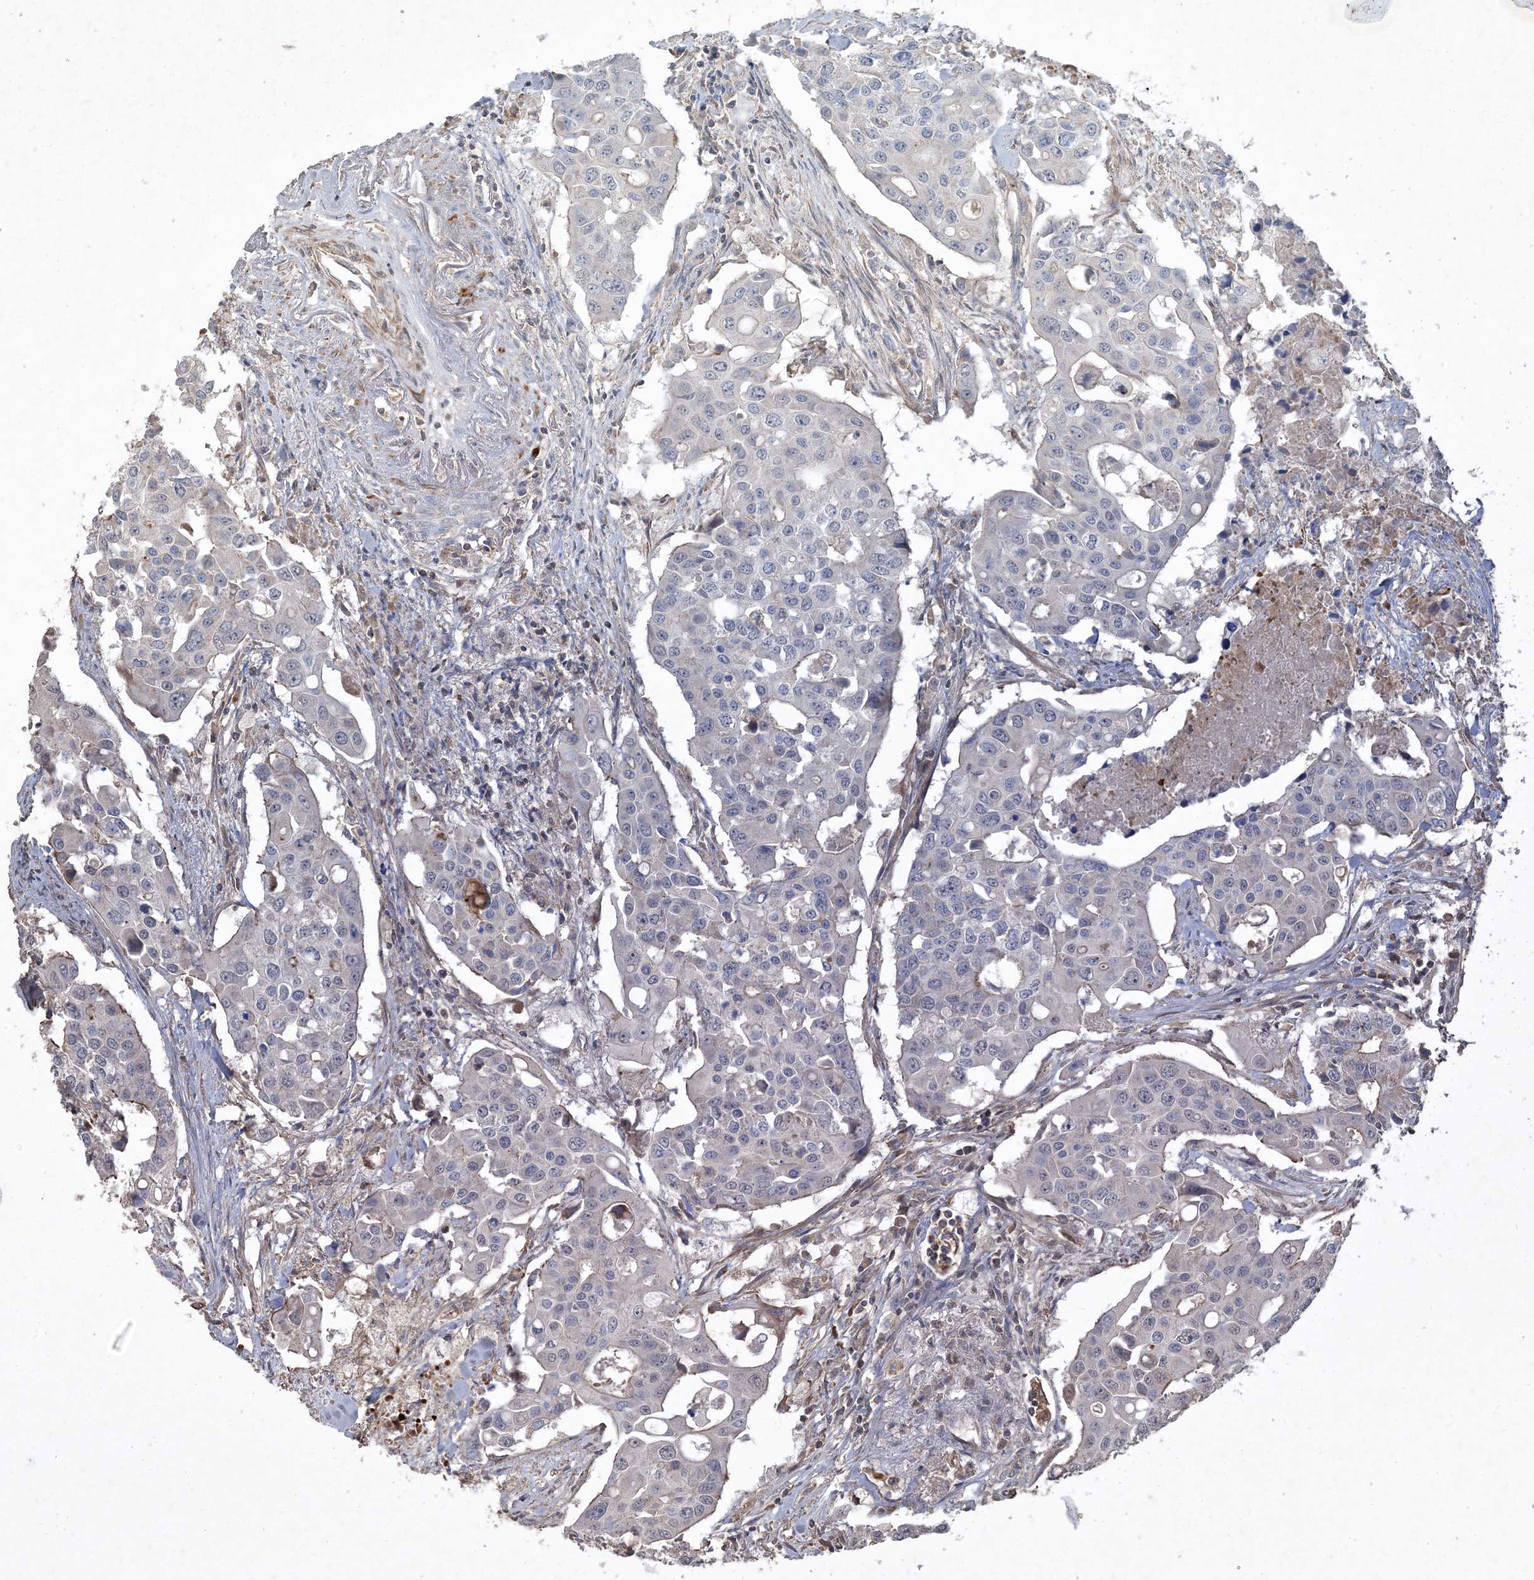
{"staining": {"intensity": "negative", "quantity": "none", "location": "none"}, "tissue": "colorectal cancer", "cell_type": "Tumor cells", "image_type": "cancer", "snomed": [{"axis": "morphology", "description": "Adenocarcinoma, NOS"}, {"axis": "topography", "description": "Colon"}], "caption": "Tumor cells are negative for protein expression in human colorectal cancer.", "gene": "PRRT3", "patient": {"sex": "male", "age": 77}}